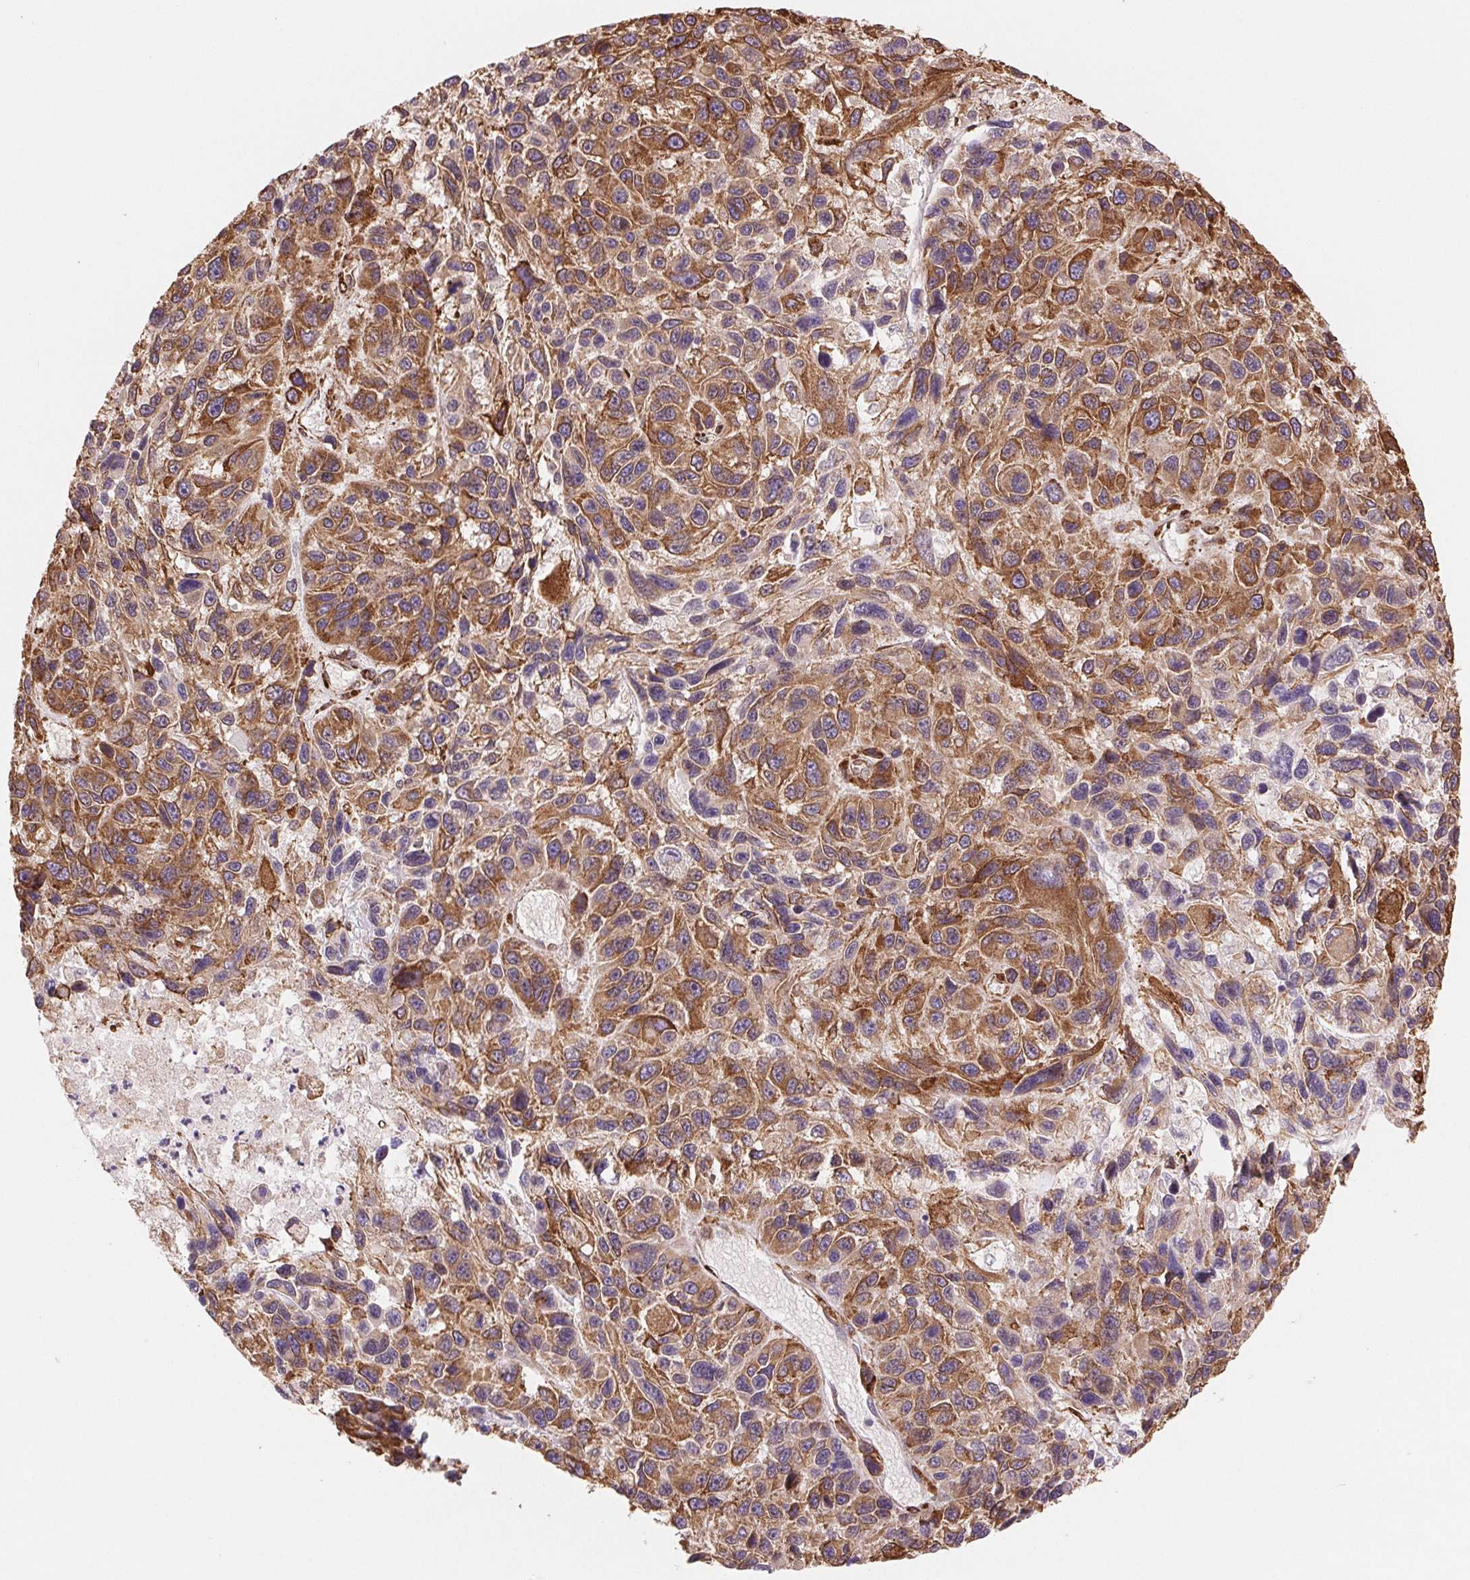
{"staining": {"intensity": "moderate", "quantity": ">75%", "location": "cytoplasmic/membranous"}, "tissue": "melanoma", "cell_type": "Tumor cells", "image_type": "cancer", "snomed": [{"axis": "morphology", "description": "Malignant melanoma, NOS"}, {"axis": "topography", "description": "Skin"}], "caption": "Tumor cells show medium levels of moderate cytoplasmic/membranous positivity in approximately >75% of cells in human malignant melanoma.", "gene": "FKBP10", "patient": {"sex": "male", "age": 53}}